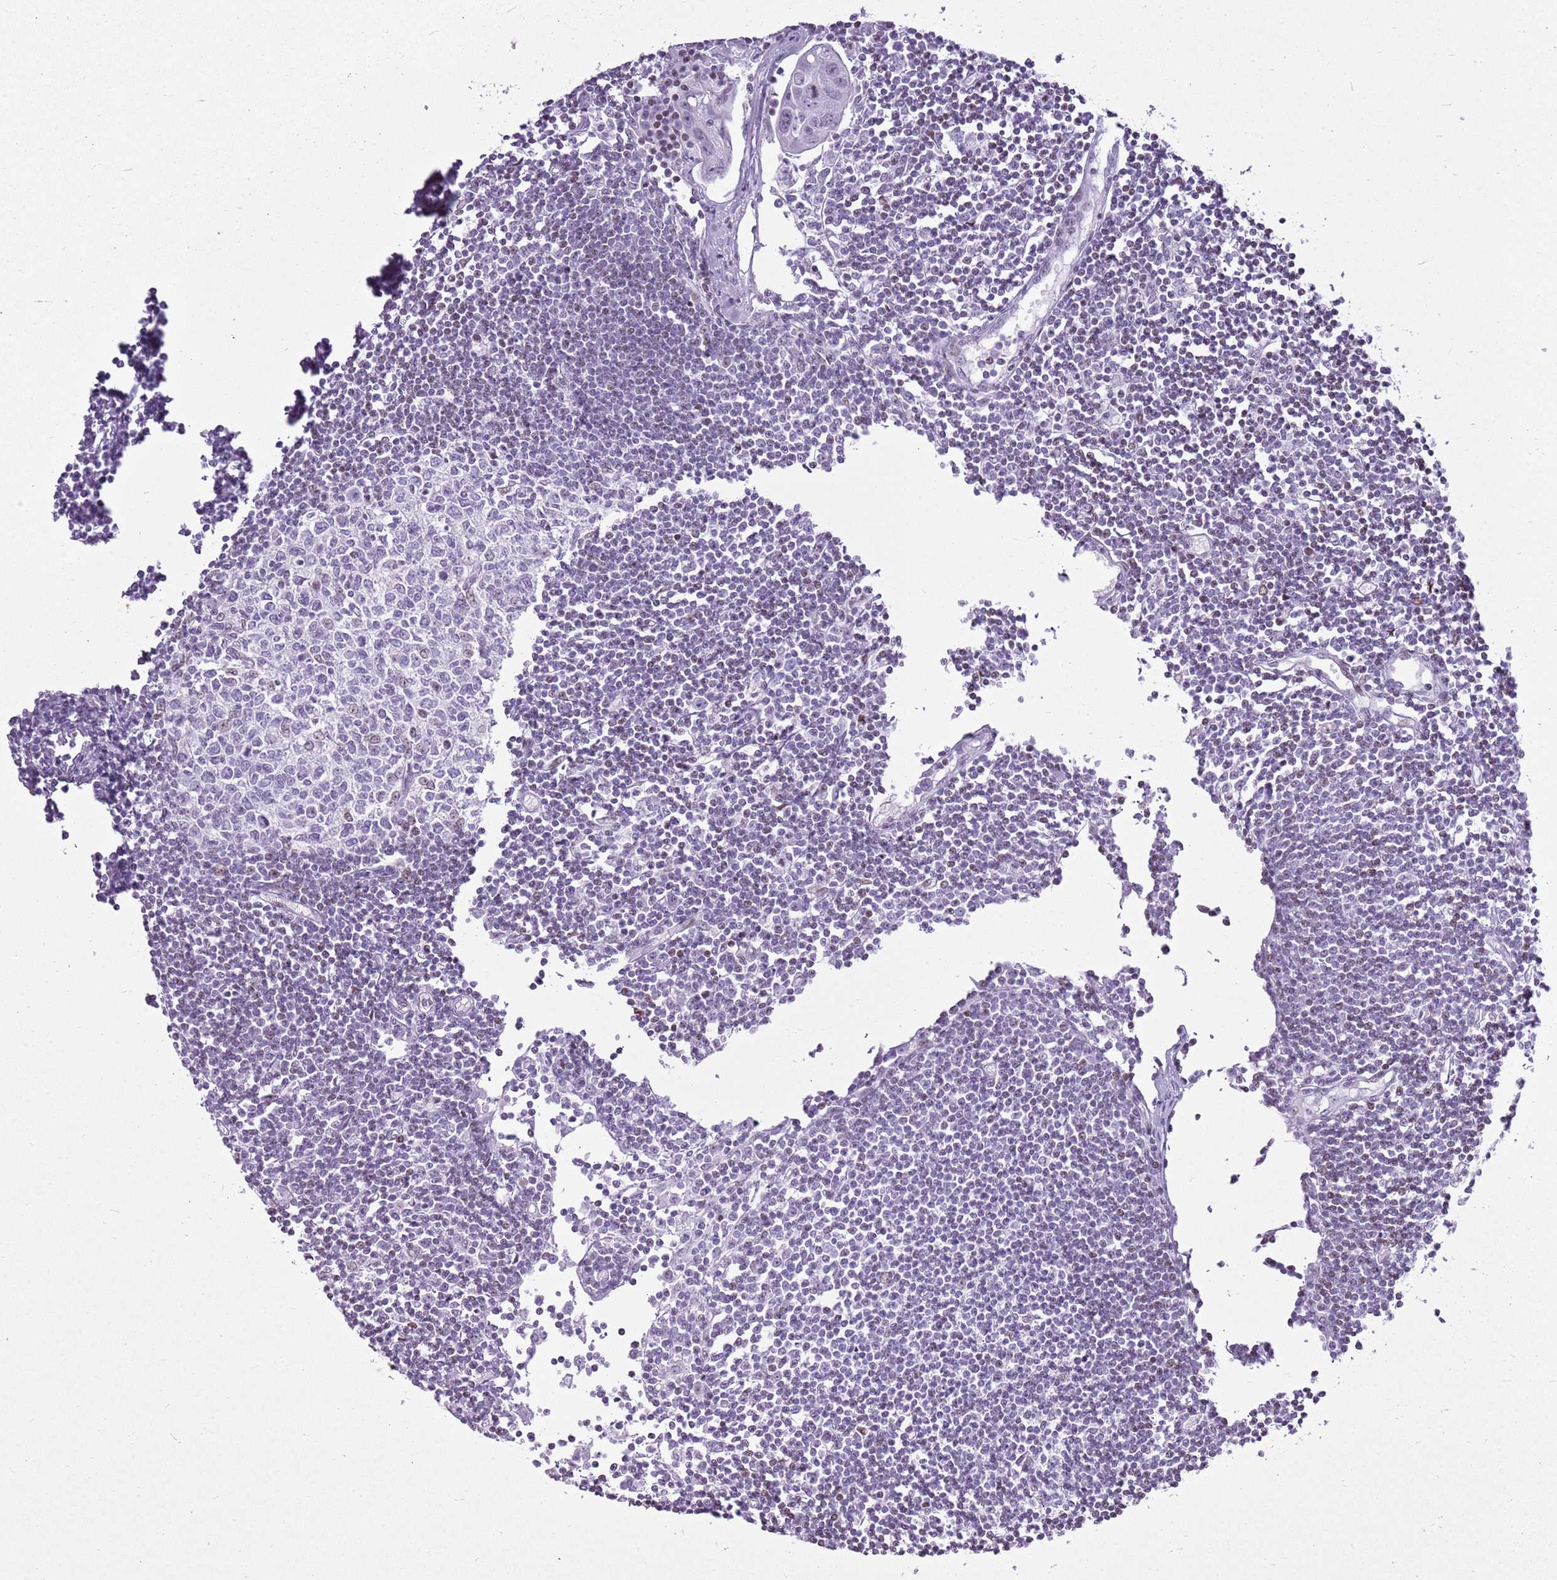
{"staining": {"intensity": "negative", "quantity": "none", "location": "none"}, "tissue": "lymph node", "cell_type": "Germinal center cells", "image_type": "normal", "snomed": [{"axis": "morphology", "description": "Normal tissue, NOS"}, {"axis": "topography", "description": "Lymph node"}], "caption": "Image shows no protein staining in germinal center cells of normal lymph node. (Stains: DAB immunohistochemistry (IHC) with hematoxylin counter stain, Microscopy: brightfield microscopy at high magnification).", "gene": "ASIP", "patient": {"sex": "female", "age": 11}}